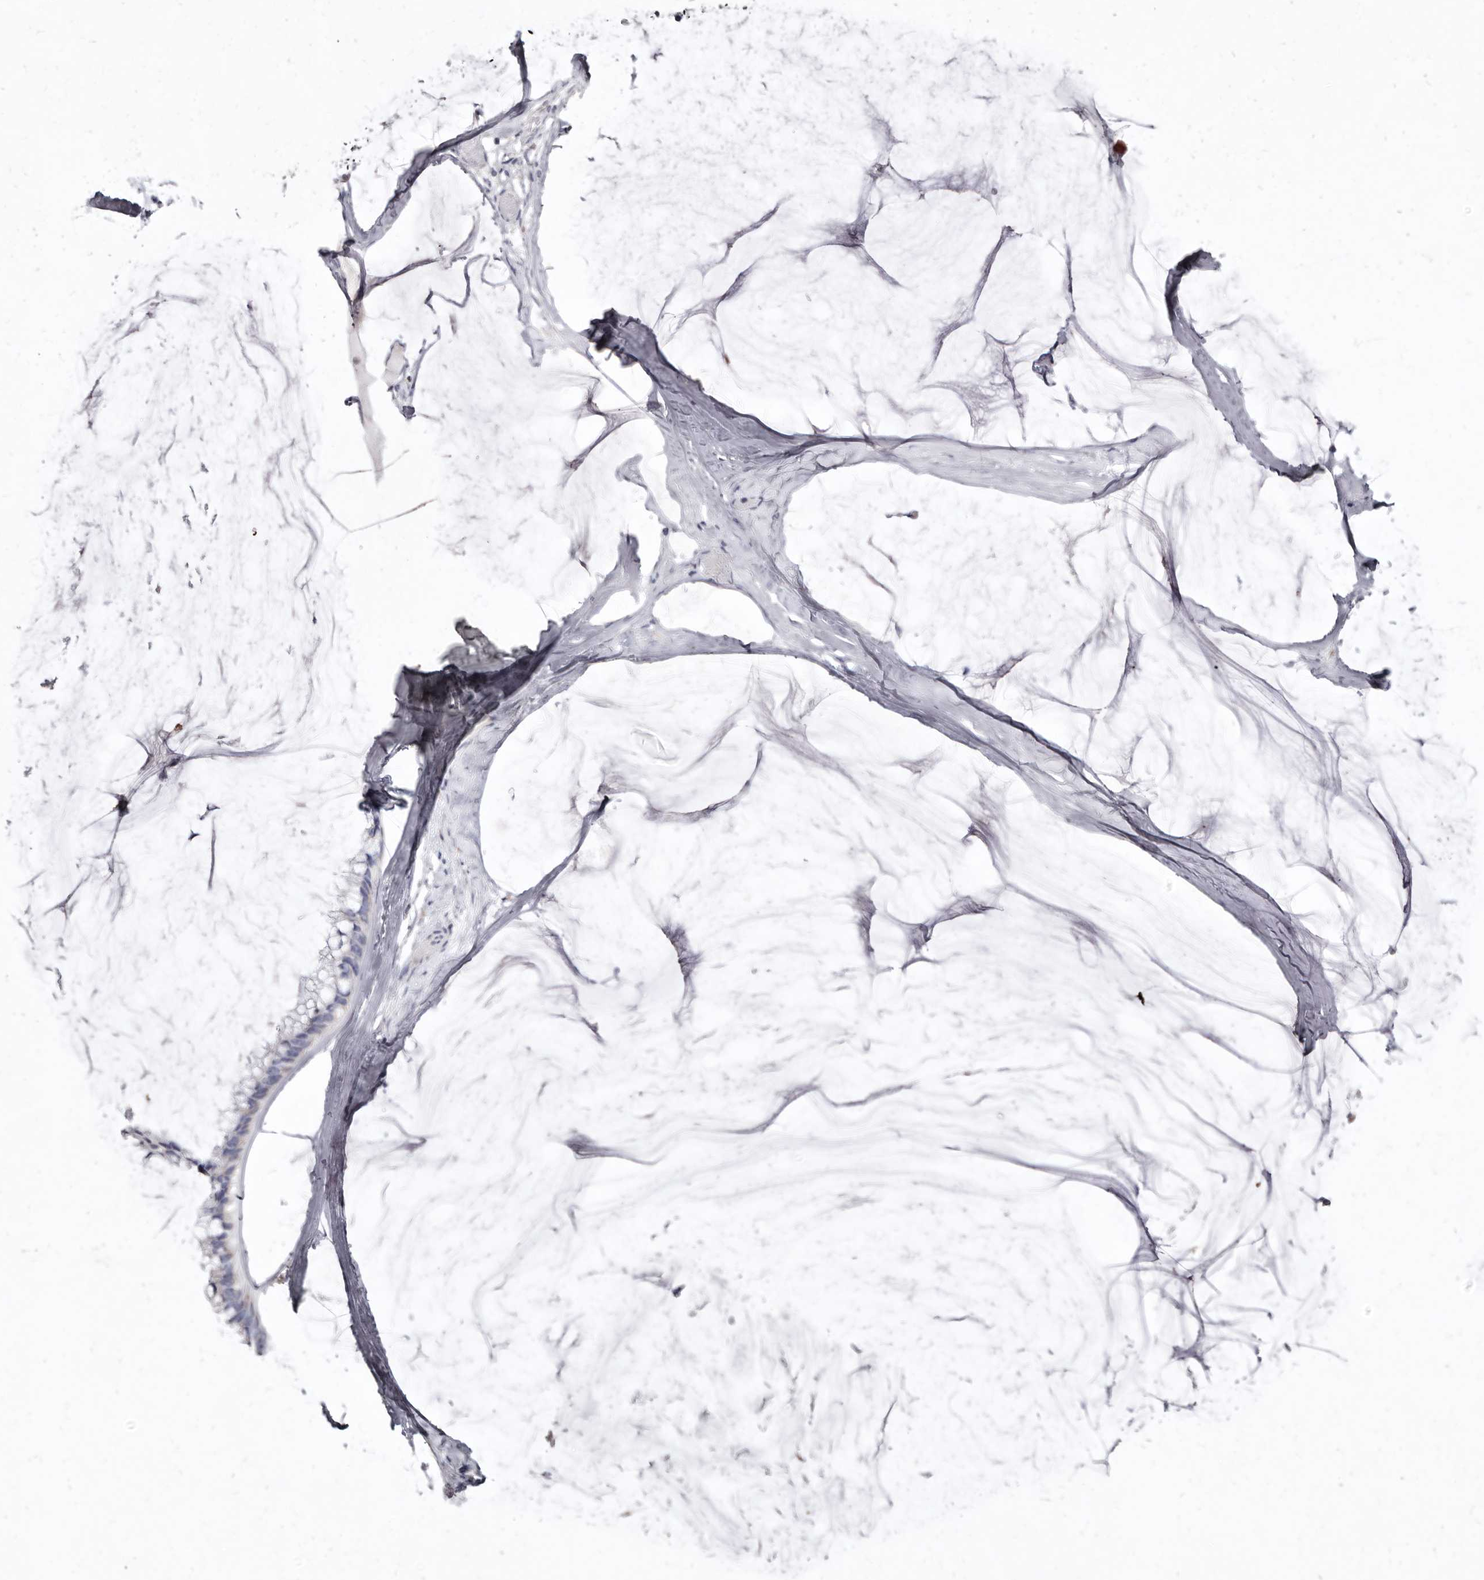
{"staining": {"intensity": "weak", "quantity": ">75%", "location": "cytoplasmic/membranous"}, "tissue": "ovarian cancer", "cell_type": "Tumor cells", "image_type": "cancer", "snomed": [{"axis": "morphology", "description": "Cystadenocarcinoma, mucinous, NOS"}, {"axis": "topography", "description": "Ovary"}], "caption": "The photomicrograph demonstrates a brown stain indicating the presence of a protein in the cytoplasmic/membranous of tumor cells in ovarian cancer (mucinous cystadenocarcinoma). The protein of interest is stained brown, and the nuclei are stained in blue (DAB (3,3'-diaminobenzidine) IHC with brightfield microscopy, high magnification).", "gene": "CYP2E1", "patient": {"sex": "female", "age": 39}}